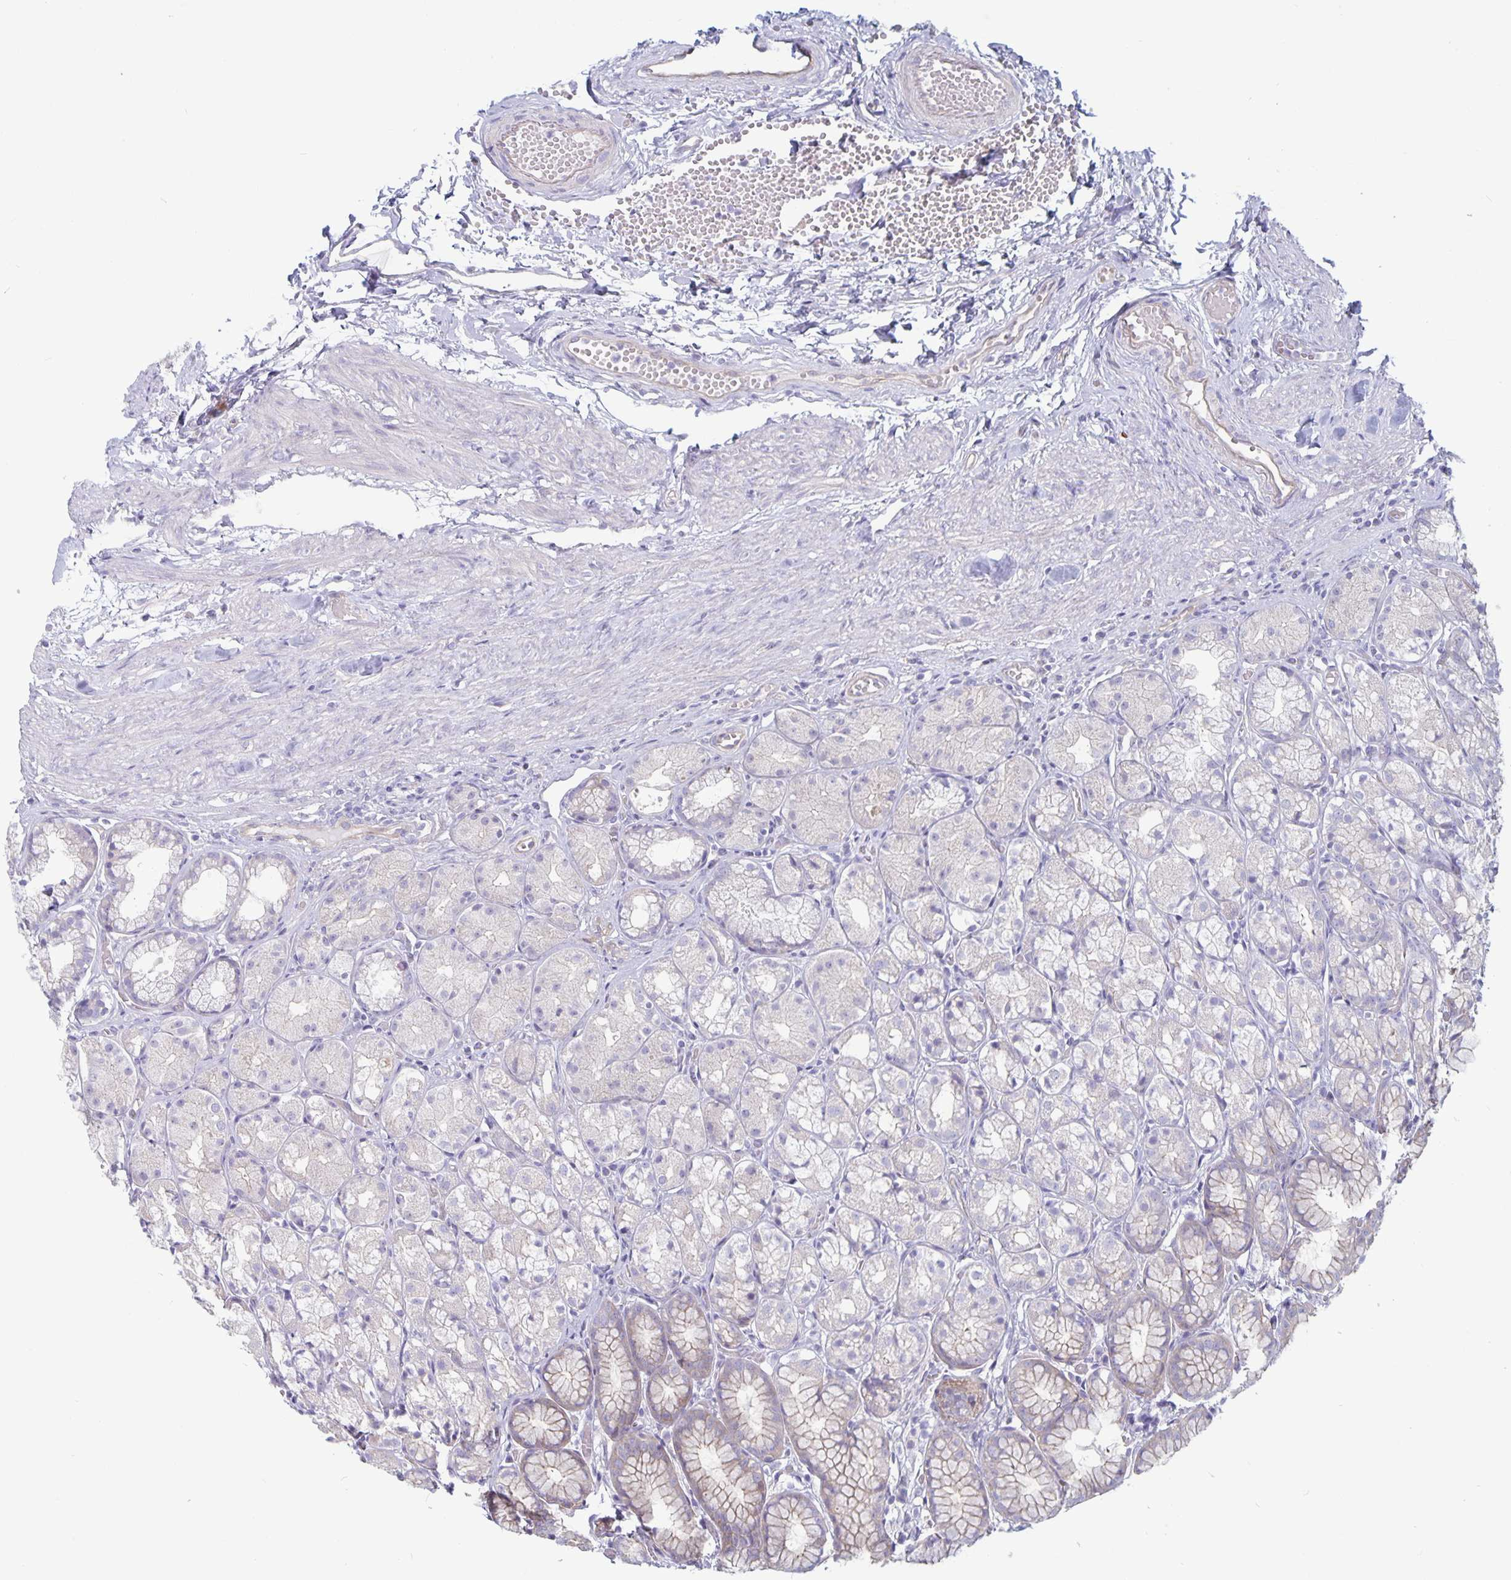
{"staining": {"intensity": "moderate", "quantity": "<25%", "location": "cytoplasmic/membranous"}, "tissue": "stomach", "cell_type": "Glandular cells", "image_type": "normal", "snomed": [{"axis": "morphology", "description": "Normal tissue, NOS"}, {"axis": "topography", "description": "Stomach"}], "caption": "Immunohistochemical staining of normal human stomach shows moderate cytoplasmic/membranous protein staining in approximately <25% of glandular cells.", "gene": "PLCB3", "patient": {"sex": "male", "age": 70}}